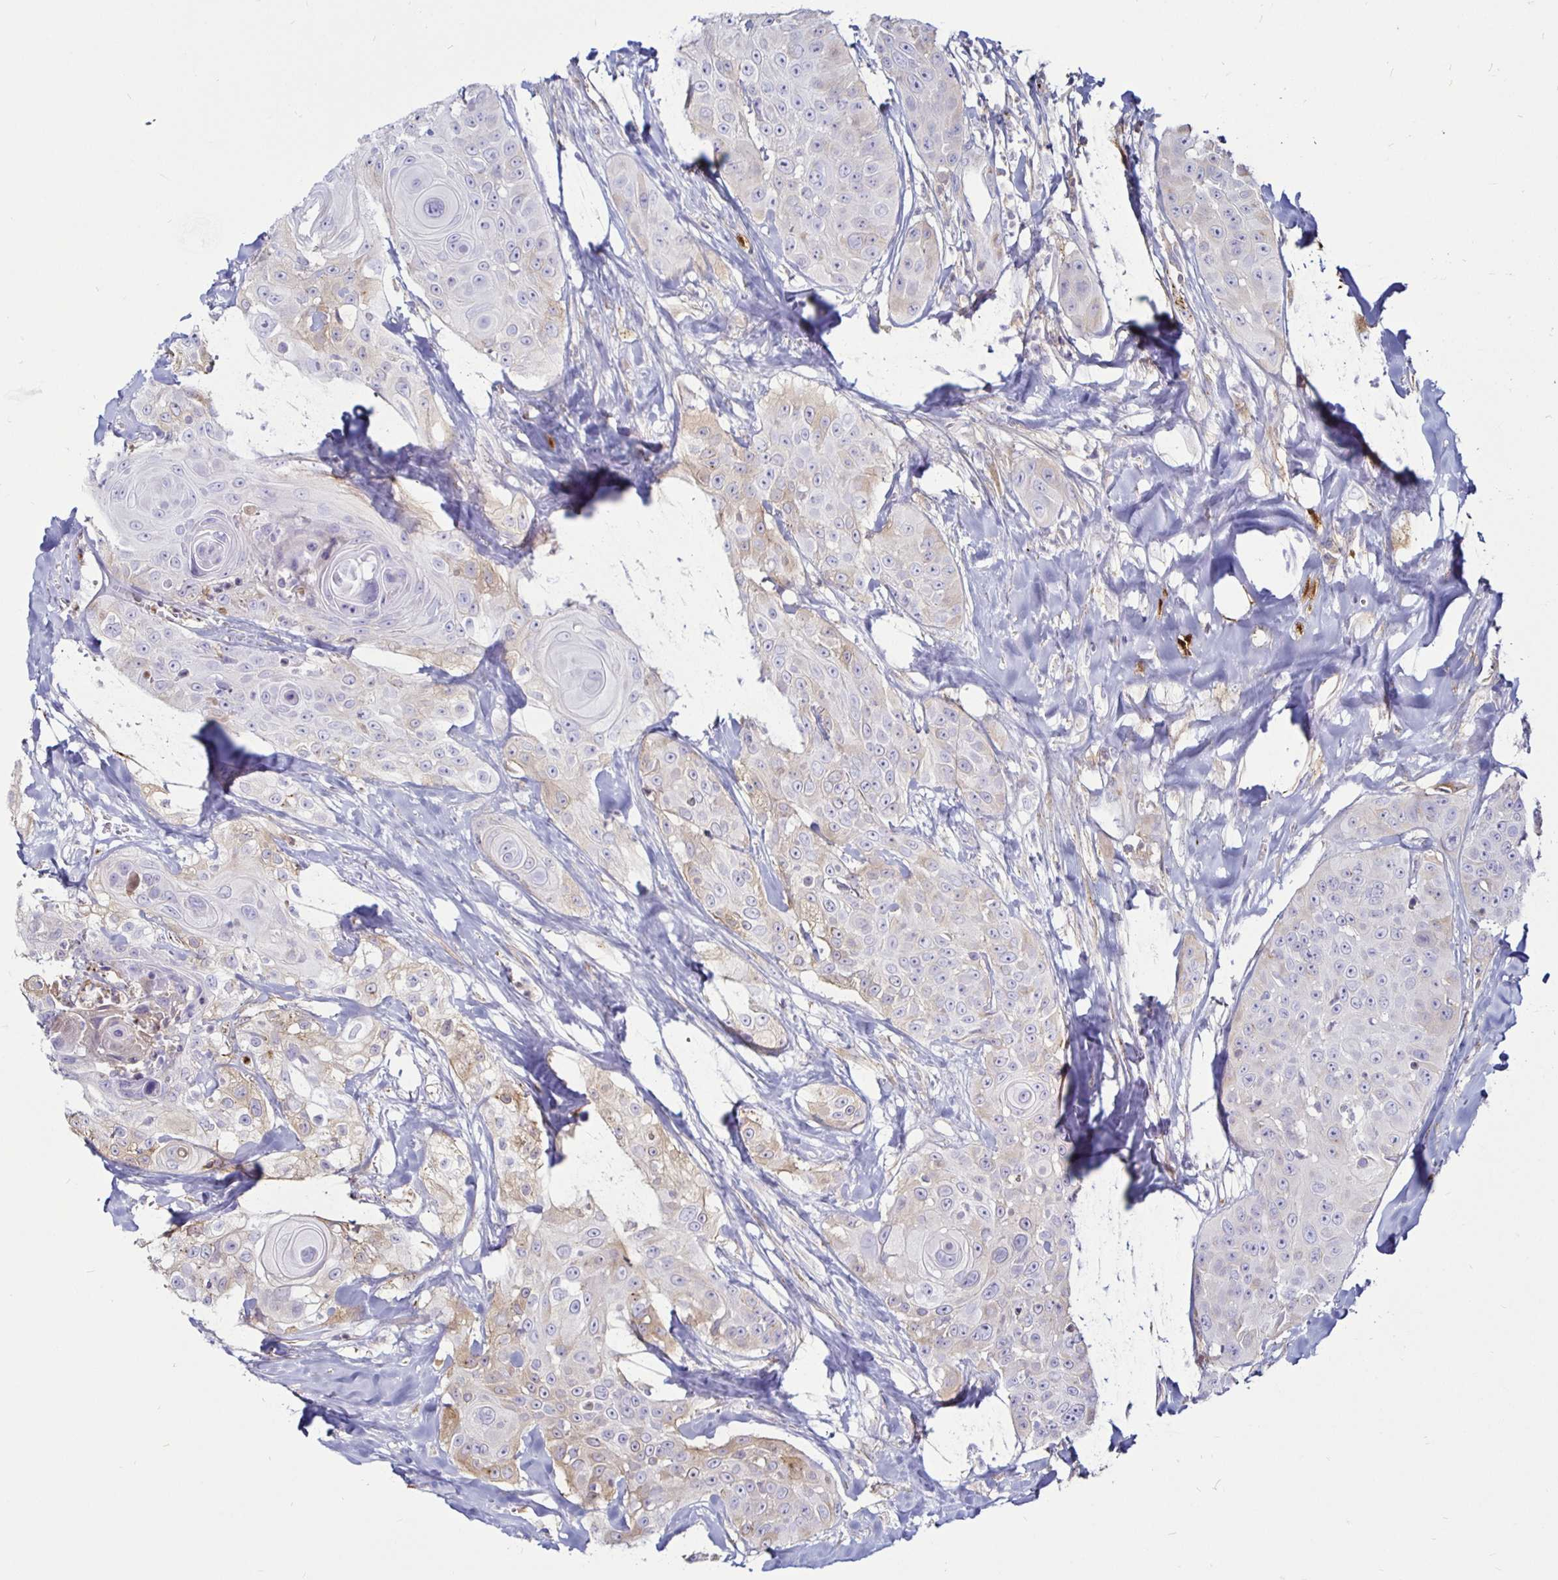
{"staining": {"intensity": "weak", "quantity": "<25%", "location": "cytoplasmic/membranous"}, "tissue": "head and neck cancer", "cell_type": "Tumor cells", "image_type": "cancer", "snomed": [{"axis": "morphology", "description": "Squamous cell carcinoma, NOS"}, {"axis": "topography", "description": "Head-Neck"}], "caption": "This photomicrograph is of head and neck squamous cell carcinoma stained with immunohistochemistry to label a protein in brown with the nuclei are counter-stained blue. There is no staining in tumor cells.", "gene": "TIMP1", "patient": {"sex": "male", "age": 83}}